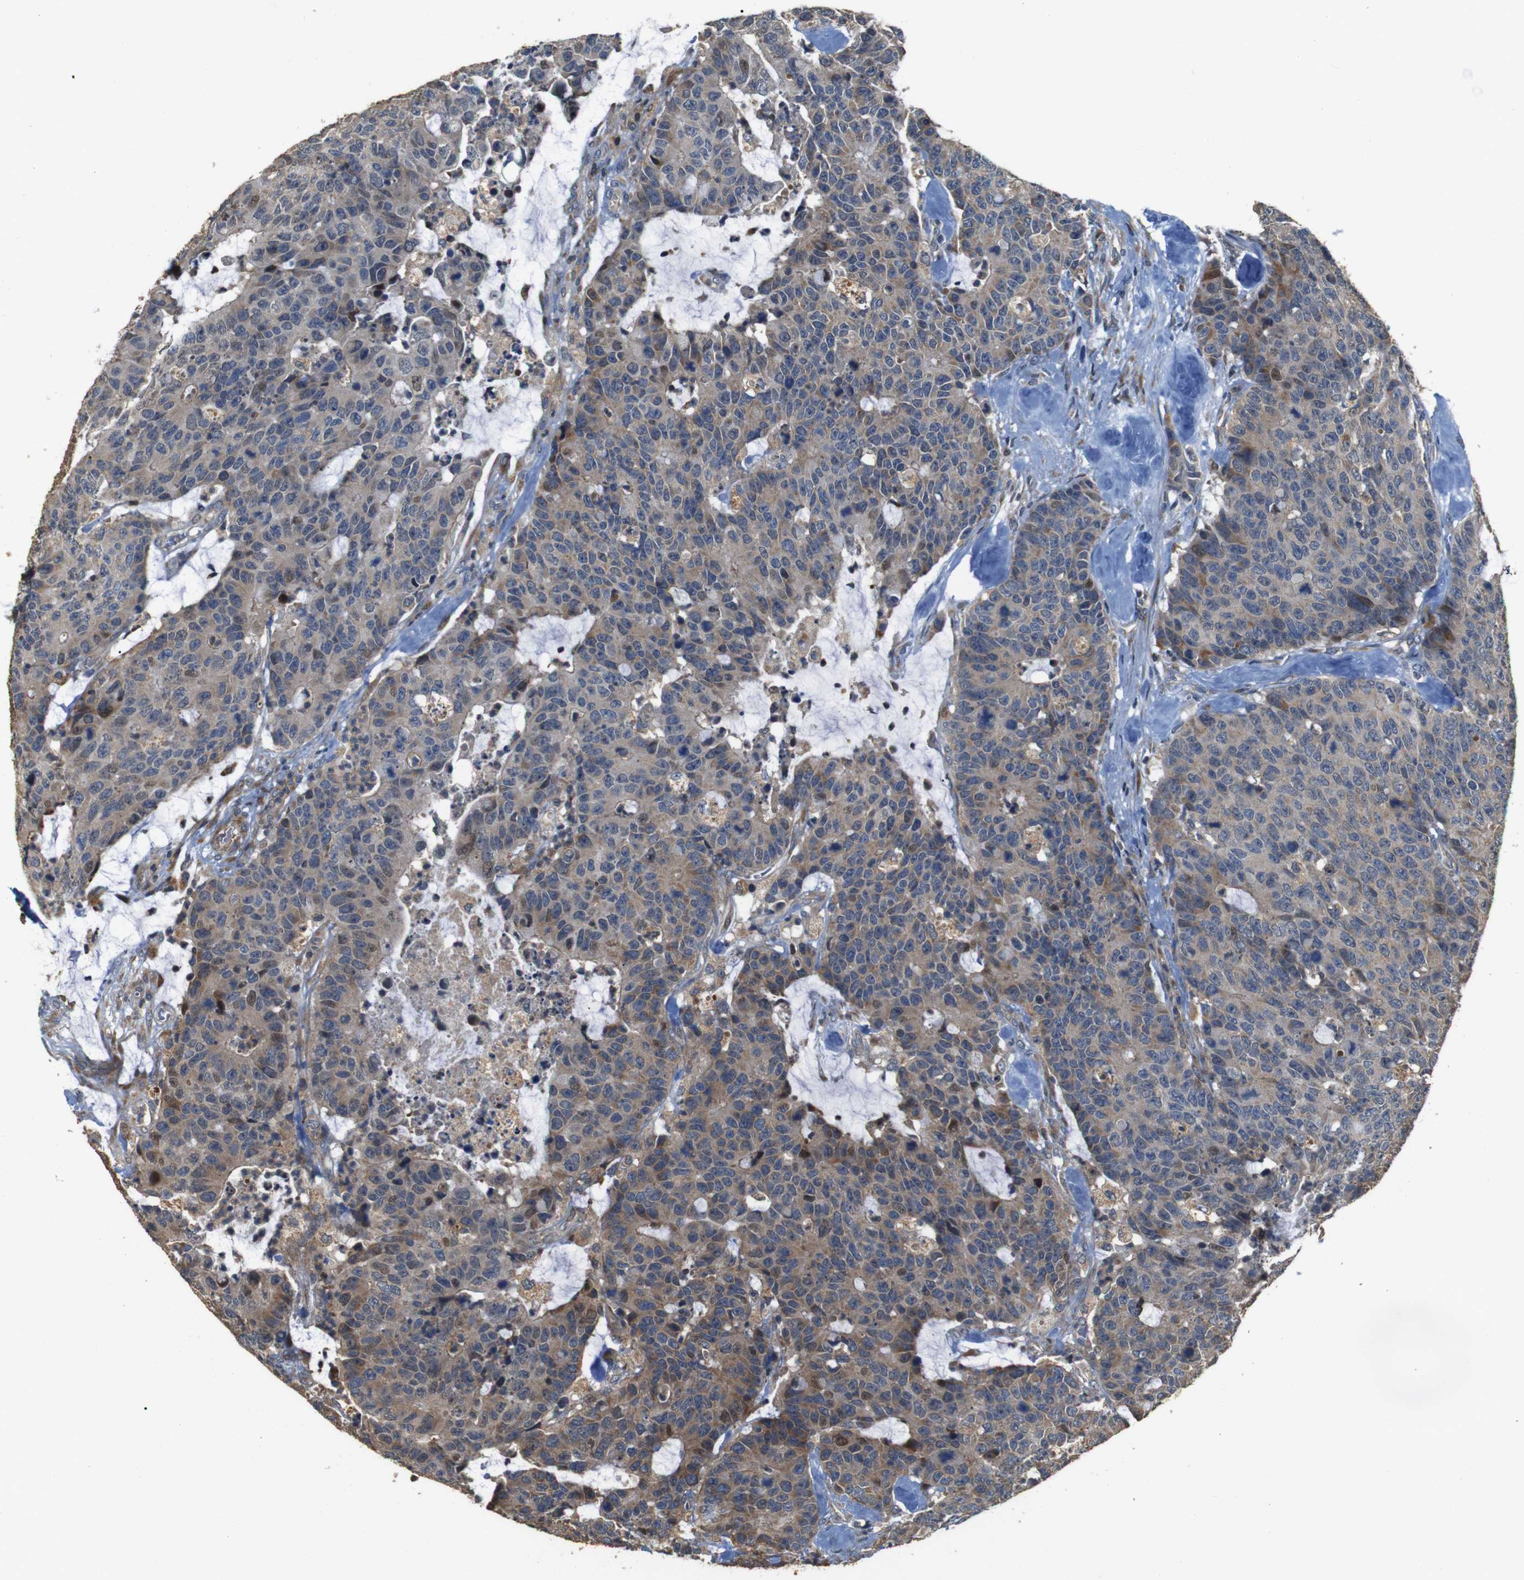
{"staining": {"intensity": "weak", "quantity": "25%-75%", "location": "cytoplasmic/membranous"}, "tissue": "colorectal cancer", "cell_type": "Tumor cells", "image_type": "cancer", "snomed": [{"axis": "morphology", "description": "Adenocarcinoma, NOS"}, {"axis": "topography", "description": "Colon"}], "caption": "IHC staining of colorectal adenocarcinoma, which displays low levels of weak cytoplasmic/membranous positivity in about 25%-75% of tumor cells indicating weak cytoplasmic/membranous protein staining. The staining was performed using DAB (3,3'-diaminobenzidine) (brown) for protein detection and nuclei were counterstained in hematoxylin (blue).", "gene": "SNN", "patient": {"sex": "female", "age": 86}}